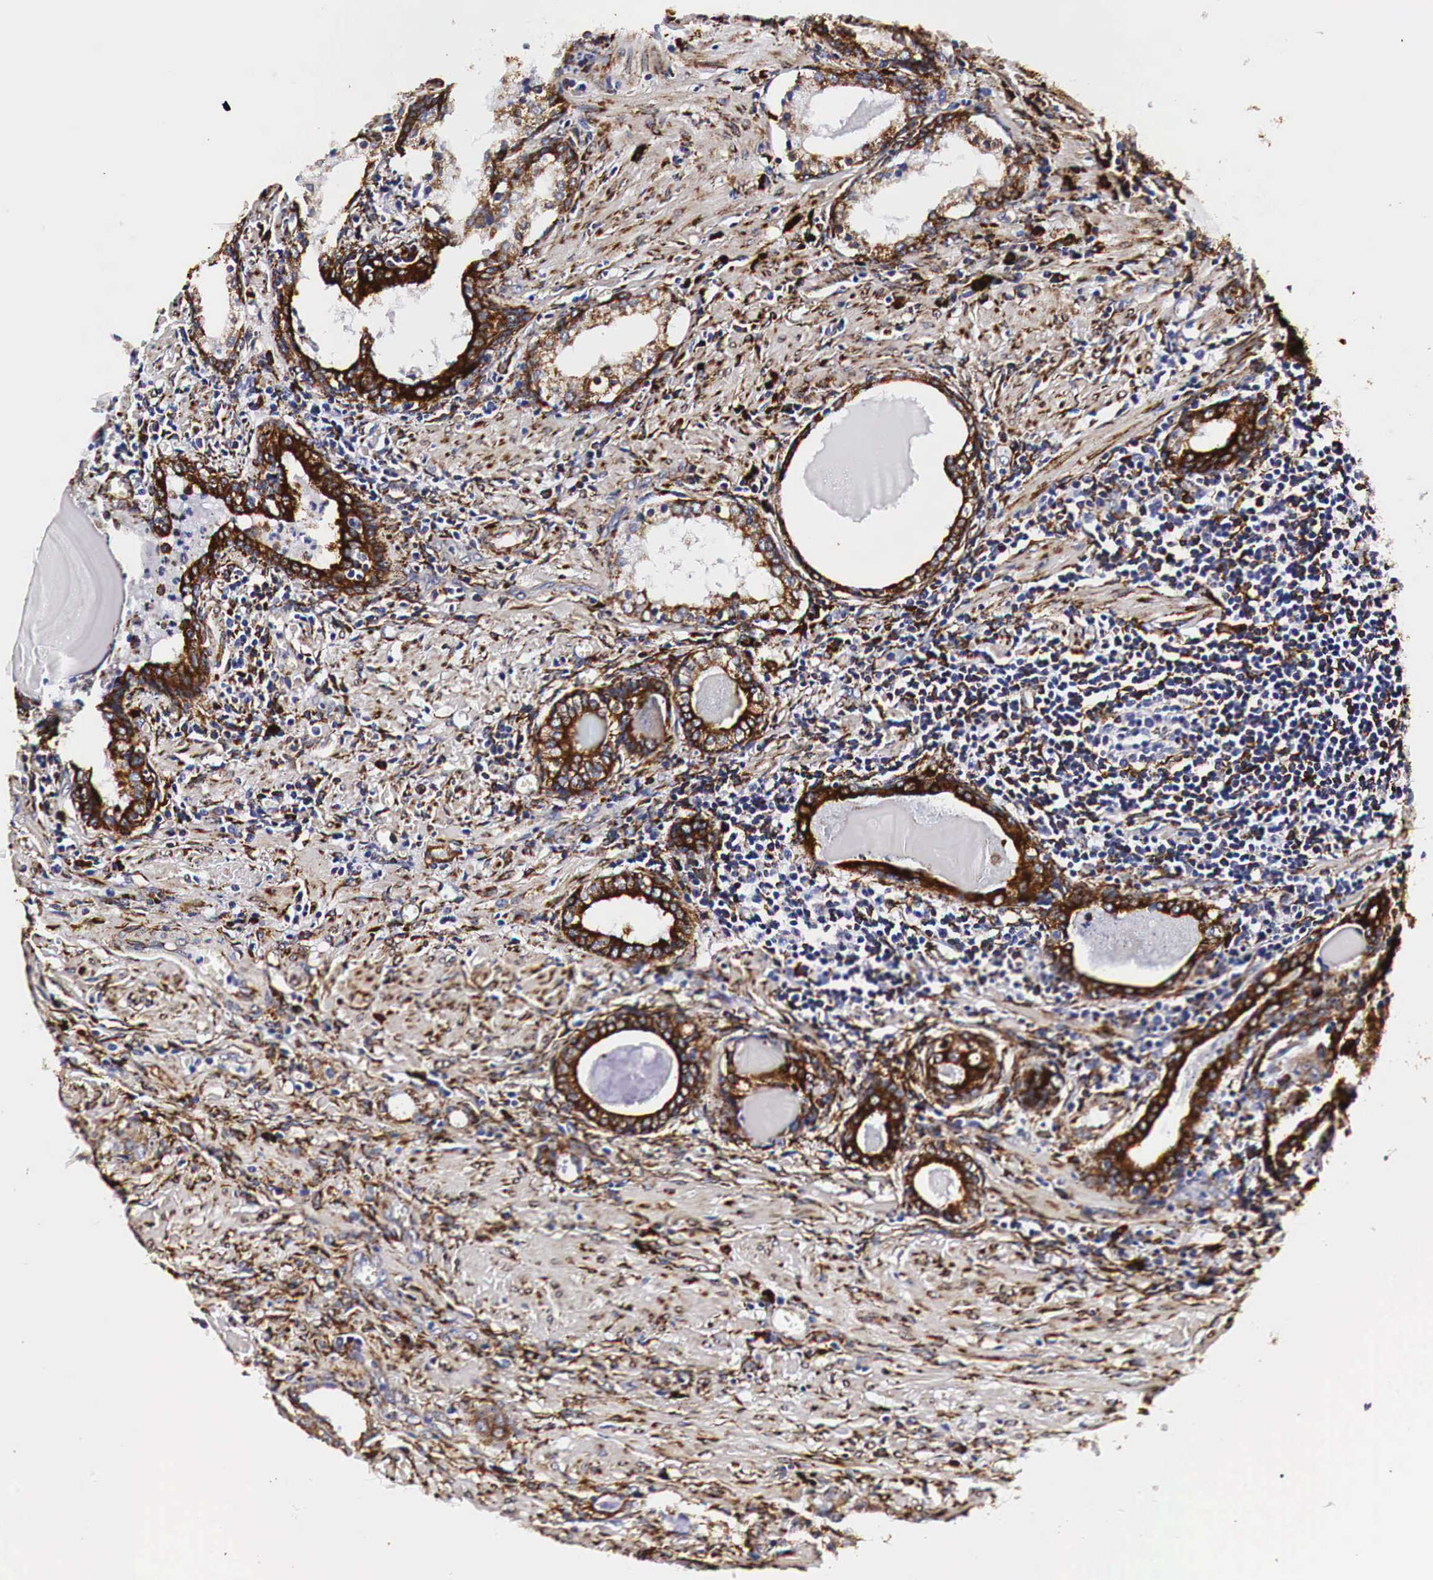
{"staining": {"intensity": "moderate", "quantity": ">75%", "location": "cytoplasmic/membranous"}, "tissue": "prostate cancer", "cell_type": "Tumor cells", "image_type": "cancer", "snomed": [{"axis": "morphology", "description": "Adenocarcinoma, Medium grade"}, {"axis": "topography", "description": "Prostate"}], "caption": "Human adenocarcinoma (medium-grade) (prostate) stained with a brown dye shows moderate cytoplasmic/membranous positive positivity in approximately >75% of tumor cells.", "gene": "CKAP4", "patient": {"sex": "male", "age": 73}}